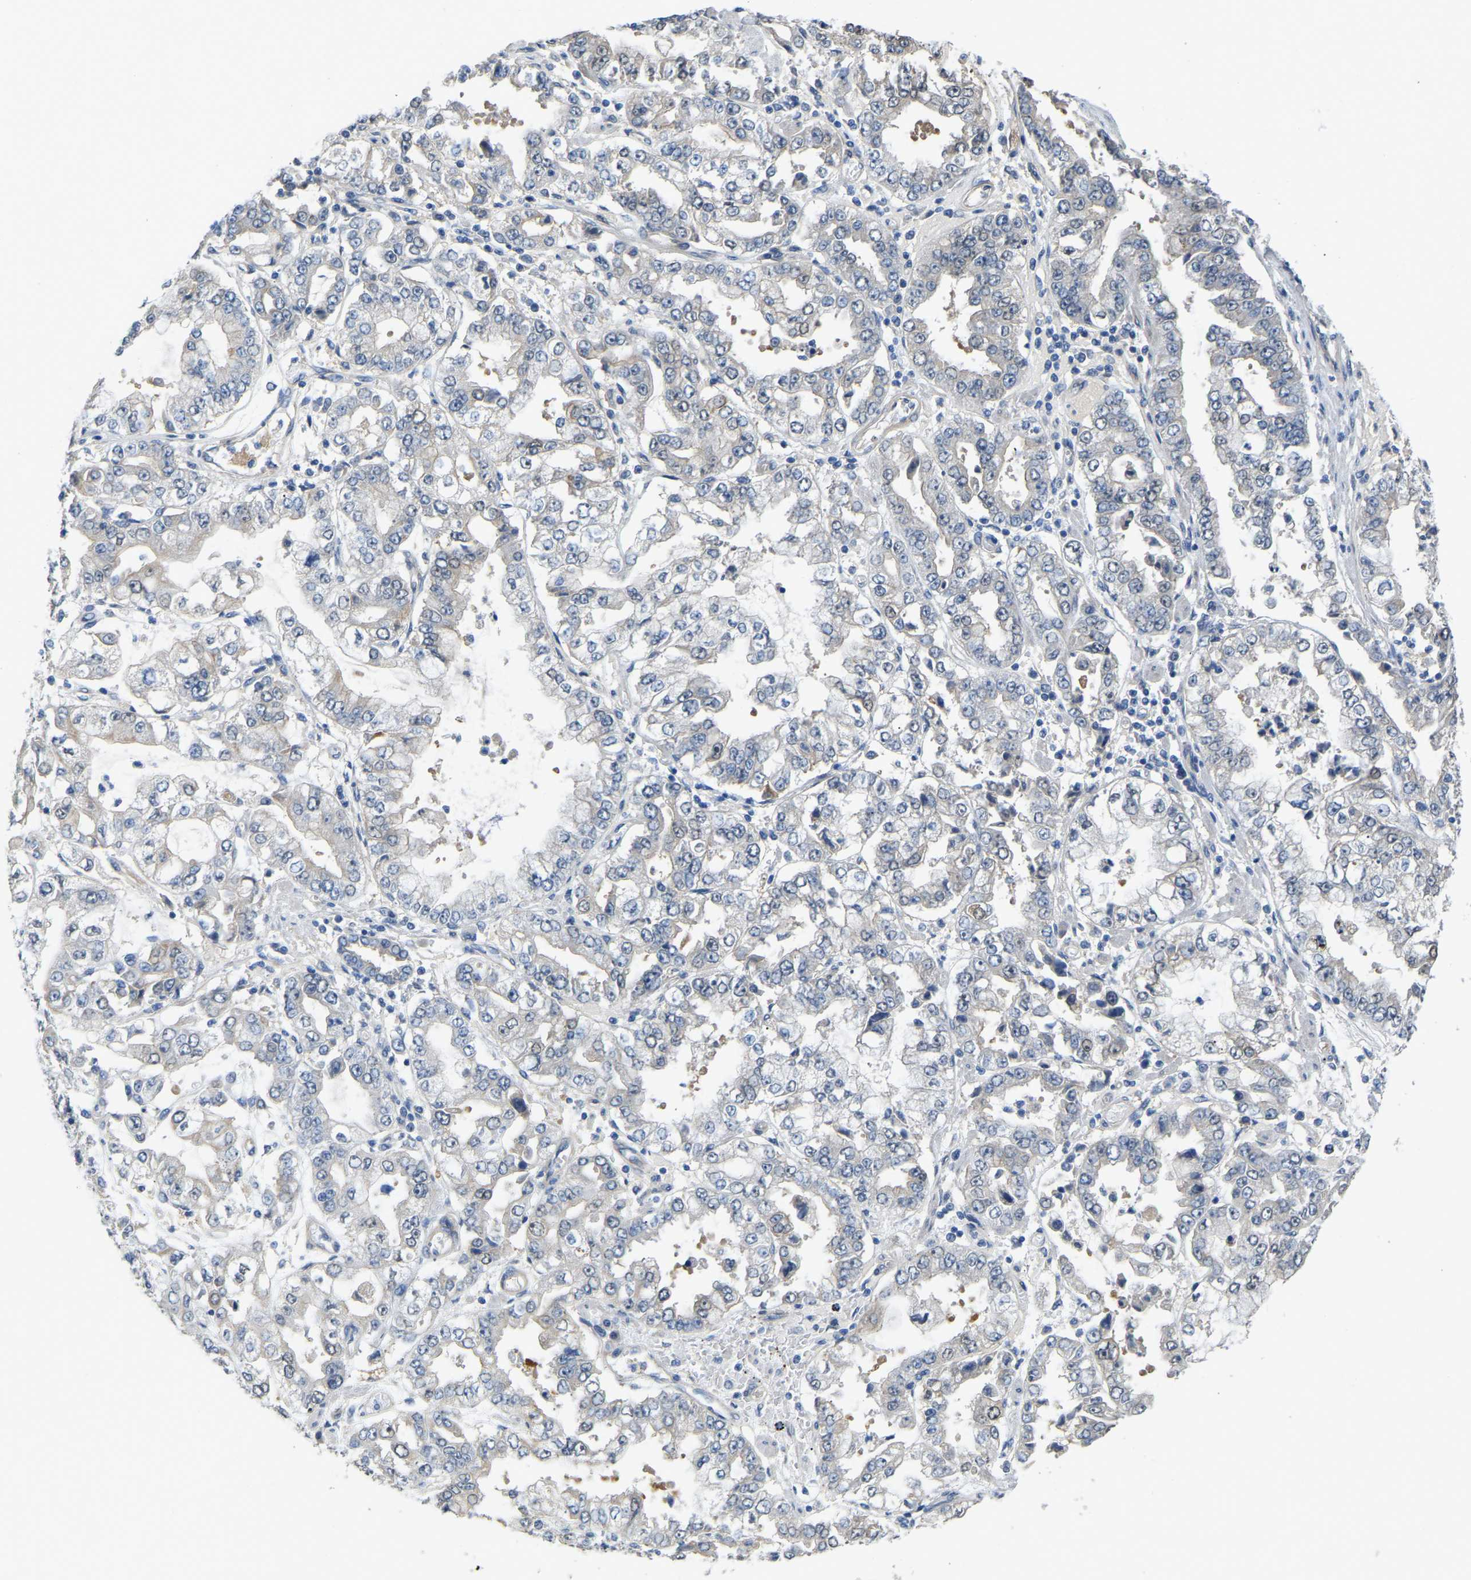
{"staining": {"intensity": "weak", "quantity": "<25%", "location": "cytoplasmic/membranous"}, "tissue": "stomach cancer", "cell_type": "Tumor cells", "image_type": "cancer", "snomed": [{"axis": "morphology", "description": "Adenocarcinoma, NOS"}, {"axis": "topography", "description": "Stomach"}], "caption": "IHC of stomach adenocarcinoma displays no positivity in tumor cells.", "gene": "HIGD2B", "patient": {"sex": "male", "age": 76}}